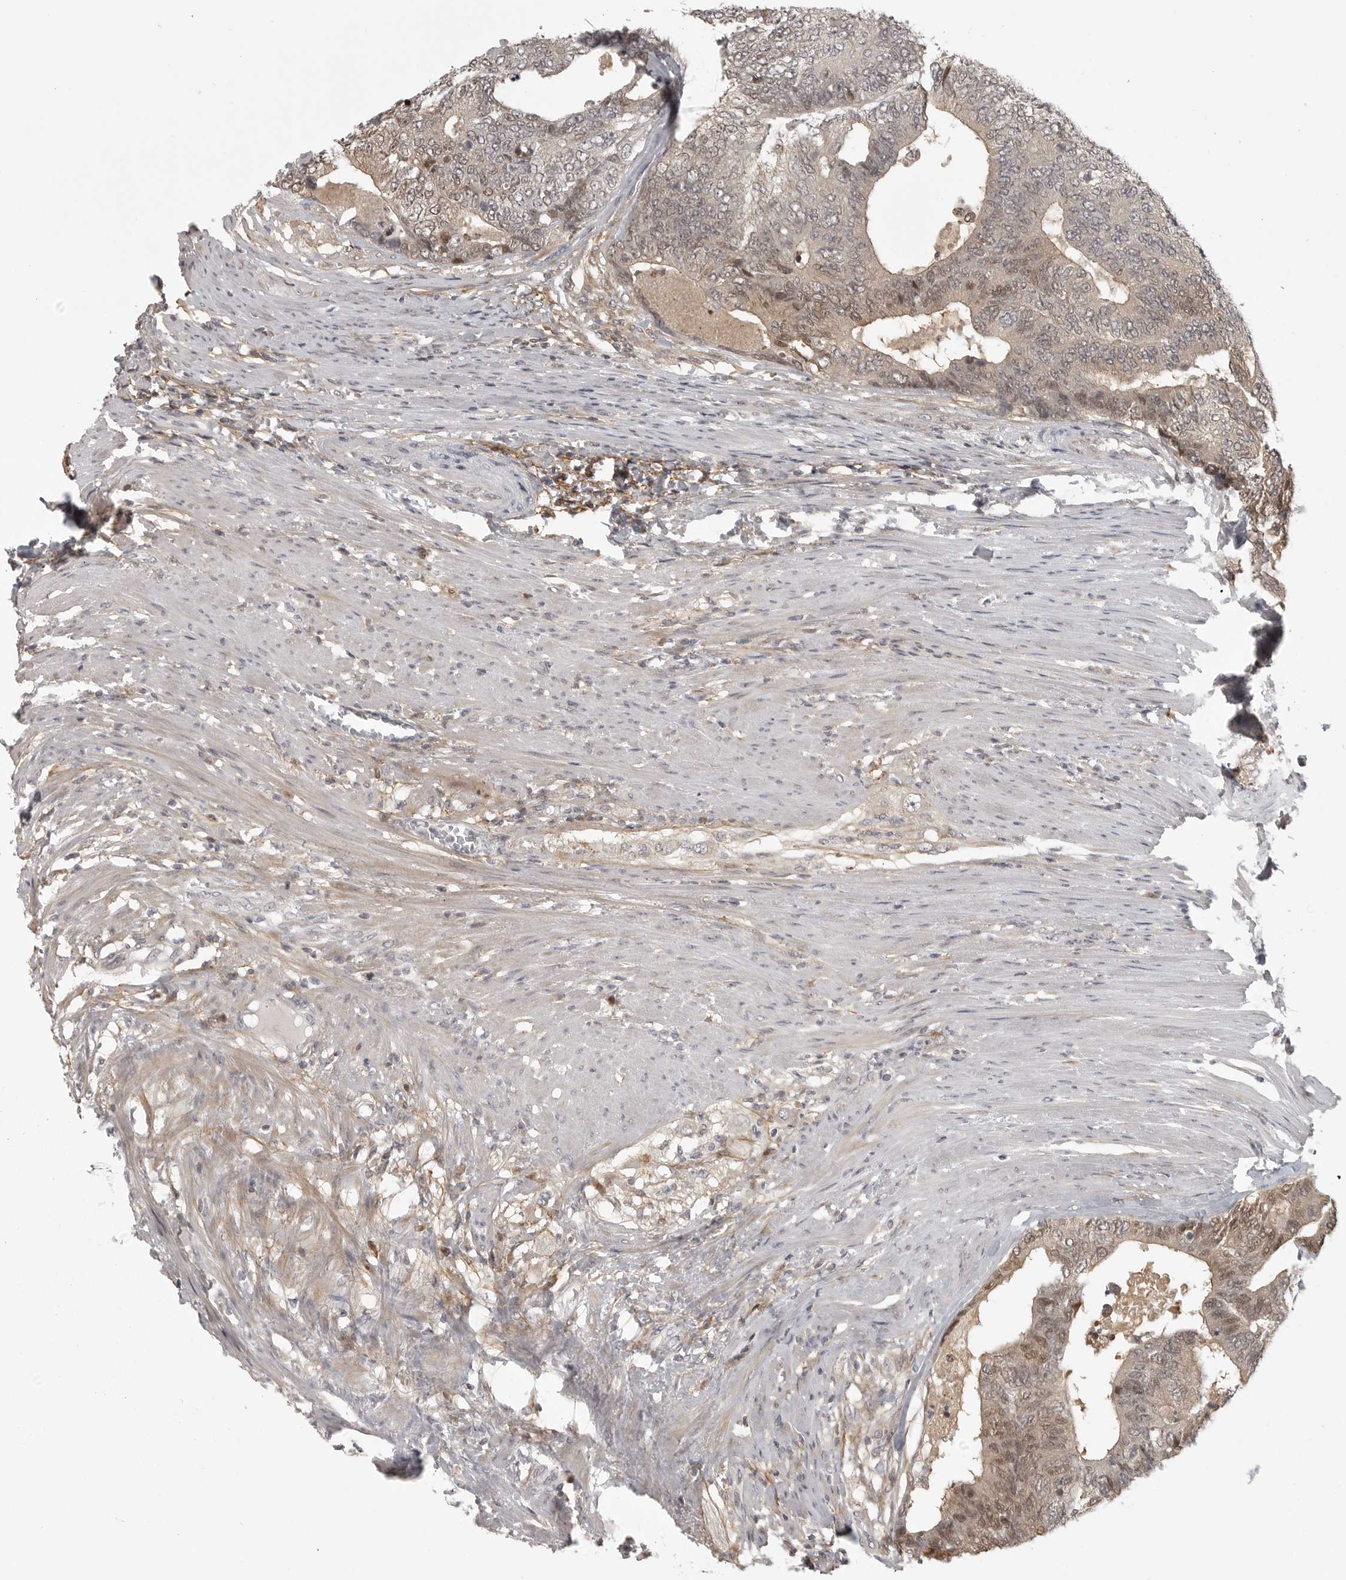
{"staining": {"intensity": "moderate", "quantity": "<25%", "location": "cytoplasmic/membranous,nuclear"}, "tissue": "colorectal cancer", "cell_type": "Tumor cells", "image_type": "cancer", "snomed": [{"axis": "morphology", "description": "Adenocarcinoma, NOS"}, {"axis": "topography", "description": "Colon"}], "caption": "Immunohistochemistry (IHC) histopathology image of human colorectal adenocarcinoma stained for a protein (brown), which exhibits low levels of moderate cytoplasmic/membranous and nuclear staining in approximately <25% of tumor cells.", "gene": "UROD", "patient": {"sex": "female", "age": 67}}